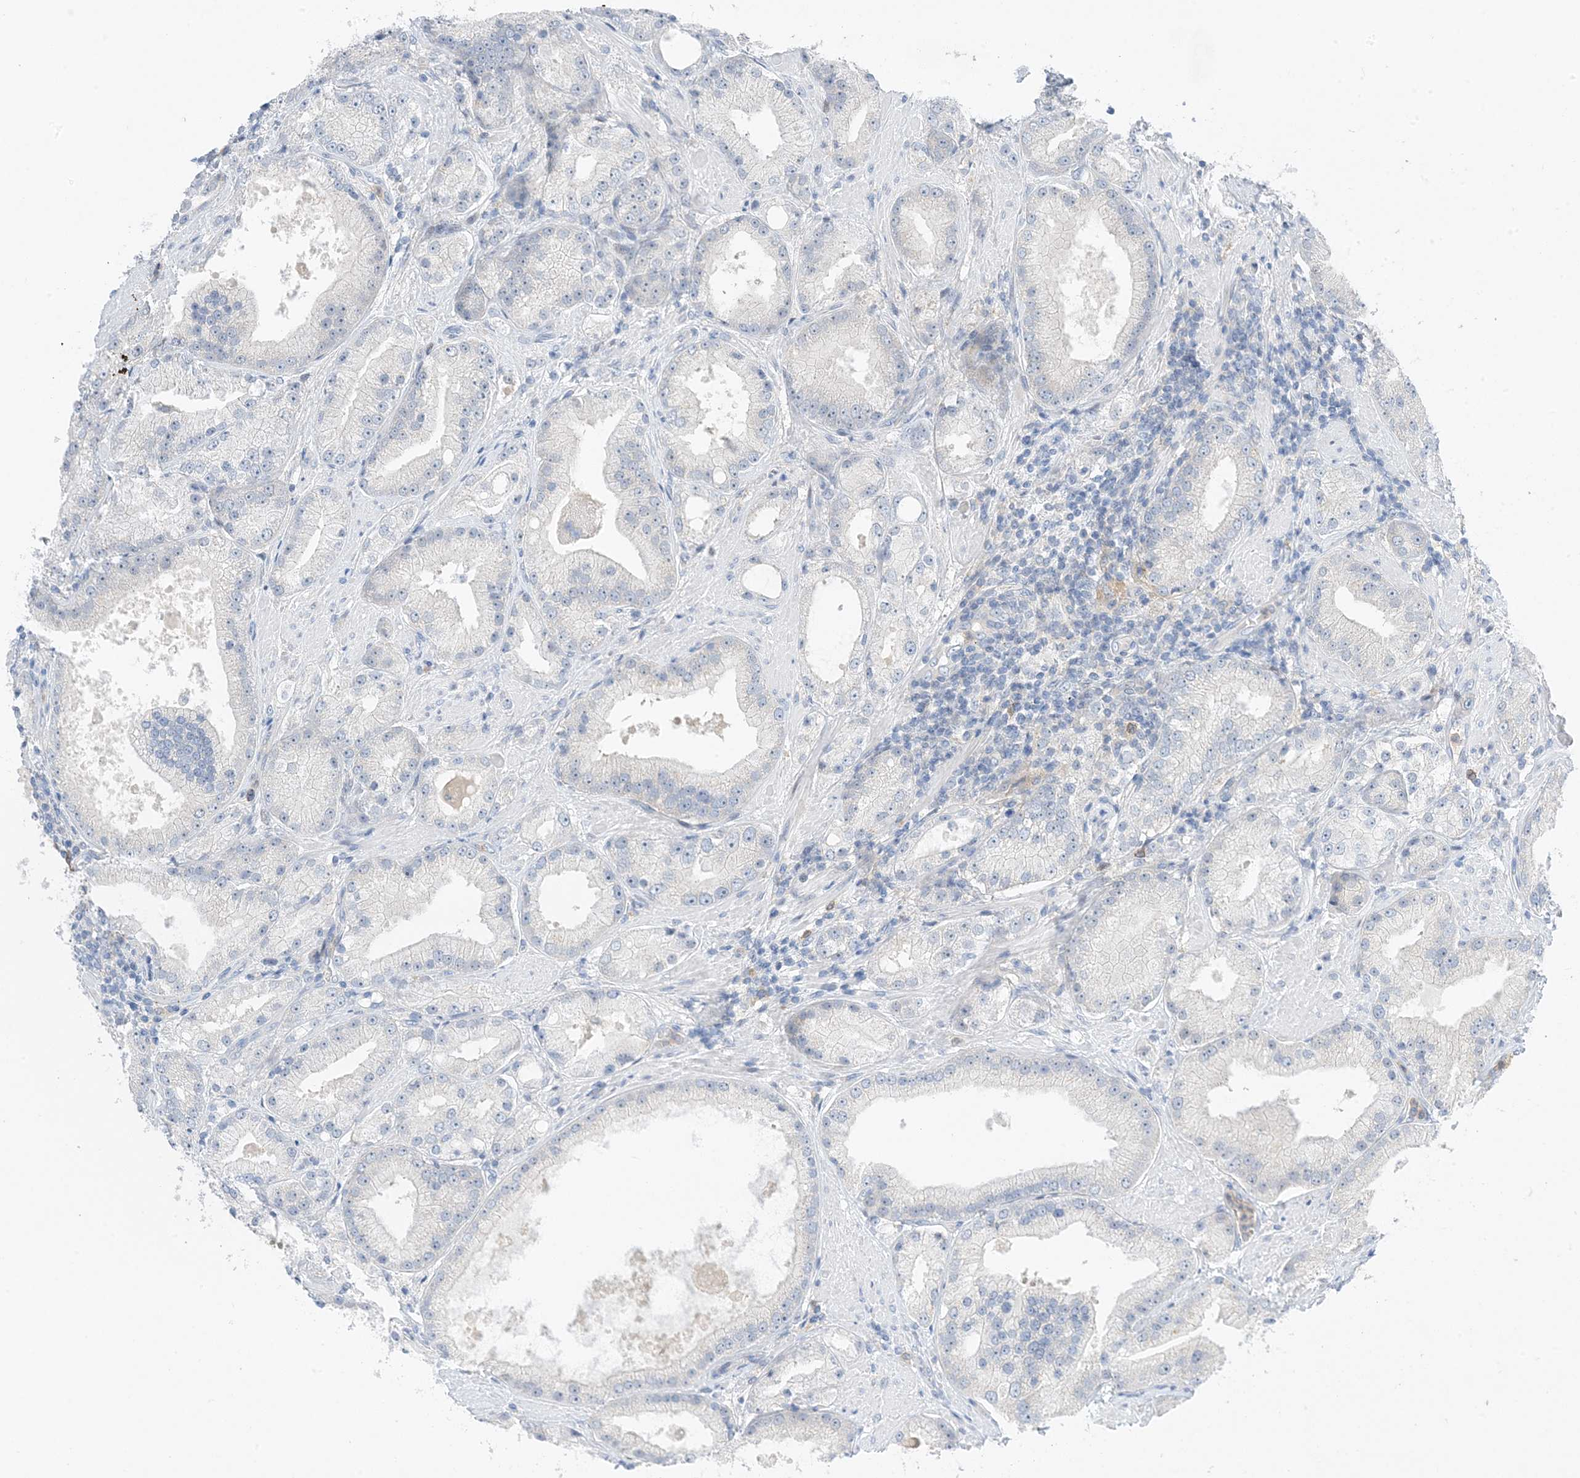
{"staining": {"intensity": "negative", "quantity": "none", "location": "none"}, "tissue": "prostate cancer", "cell_type": "Tumor cells", "image_type": "cancer", "snomed": [{"axis": "morphology", "description": "Adenocarcinoma, Low grade"}, {"axis": "topography", "description": "Prostate"}], "caption": "A high-resolution histopathology image shows immunohistochemistry (IHC) staining of prostate adenocarcinoma (low-grade), which exhibits no significant expression in tumor cells. Nuclei are stained in blue.", "gene": "KIFBP", "patient": {"sex": "male", "age": 67}}